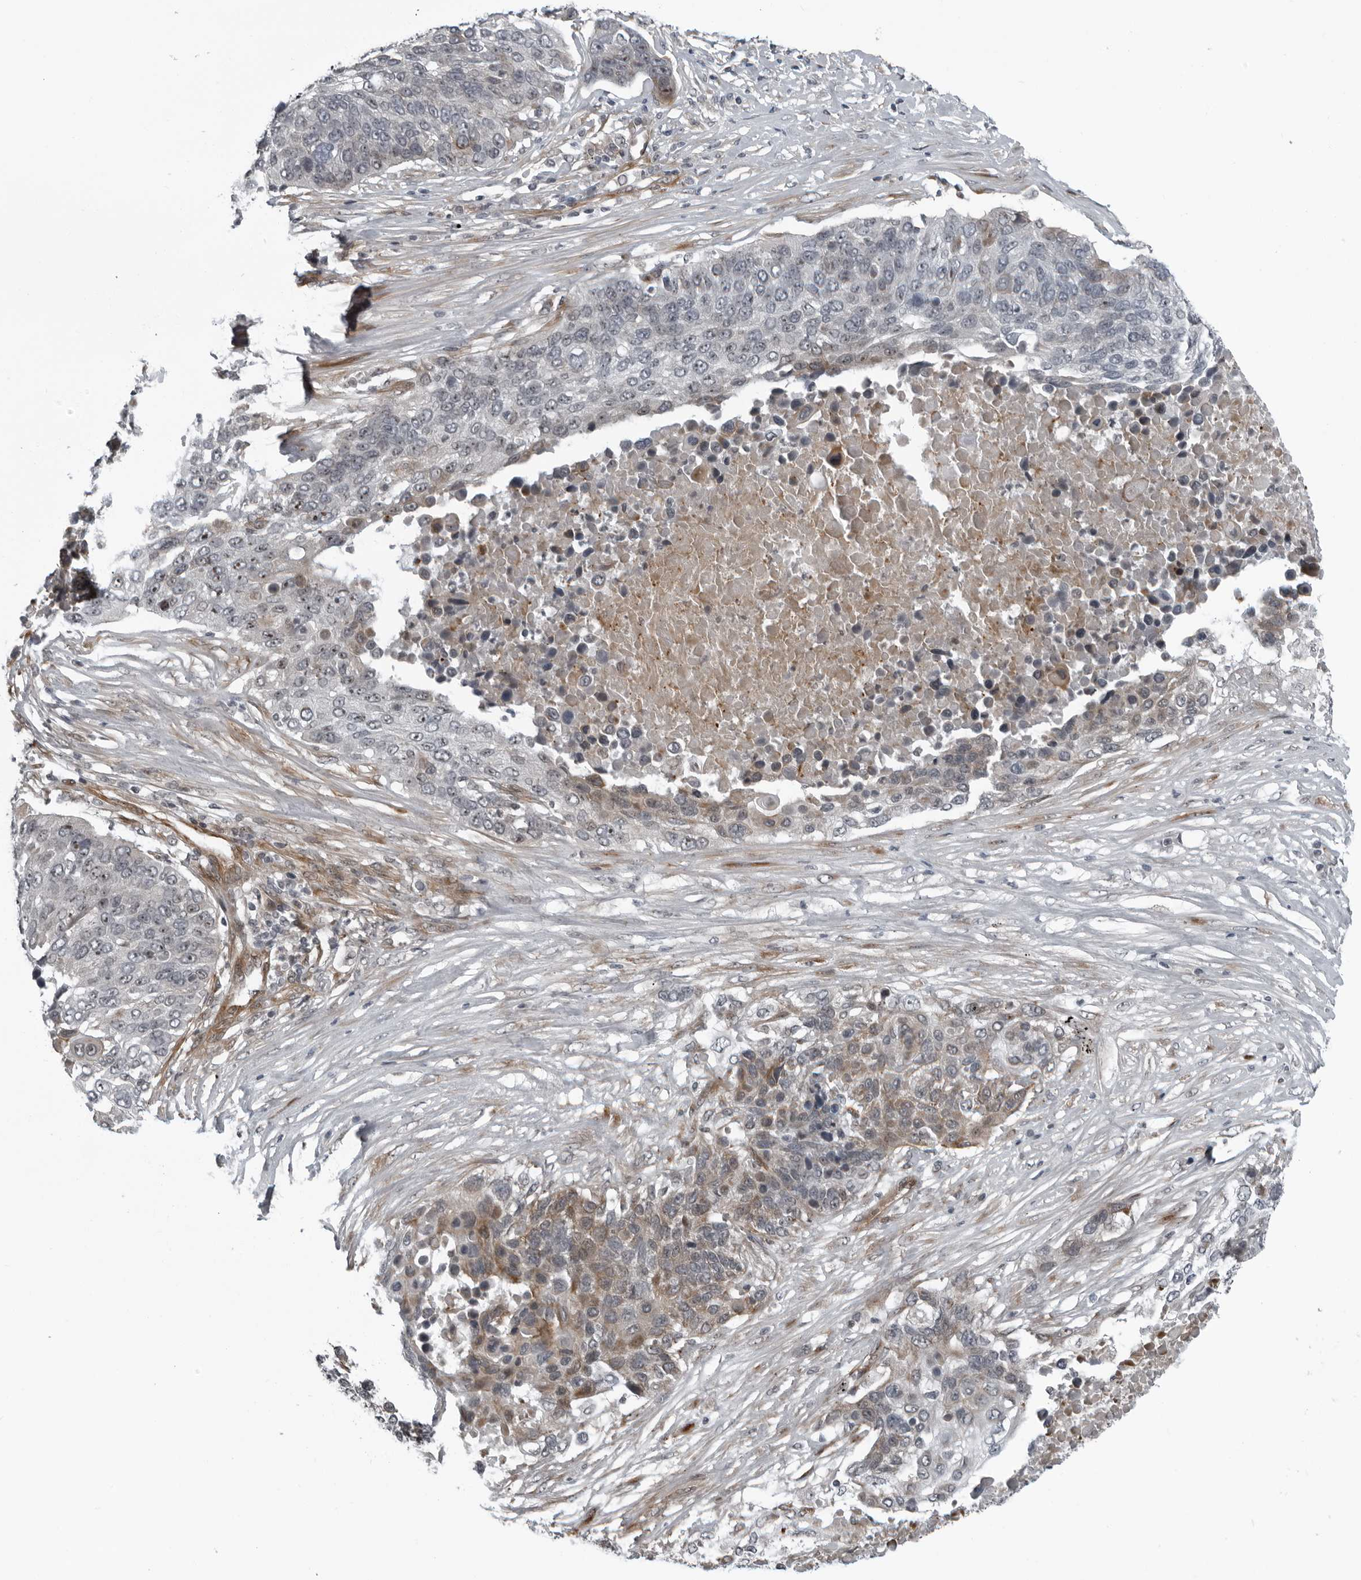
{"staining": {"intensity": "moderate", "quantity": "<25%", "location": "cytoplasmic/membranous,nuclear"}, "tissue": "lung cancer", "cell_type": "Tumor cells", "image_type": "cancer", "snomed": [{"axis": "morphology", "description": "Squamous cell carcinoma, NOS"}, {"axis": "topography", "description": "Lung"}], "caption": "A brown stain labels moderate cytoplasmic/membranous and nuclear staining of a protein in human squamous cell carcinoma (lung) tumor cells. Nuclei are stained in blue.", "gene": "FAM102B", "patient": {"sex": "male", "age": 66}}